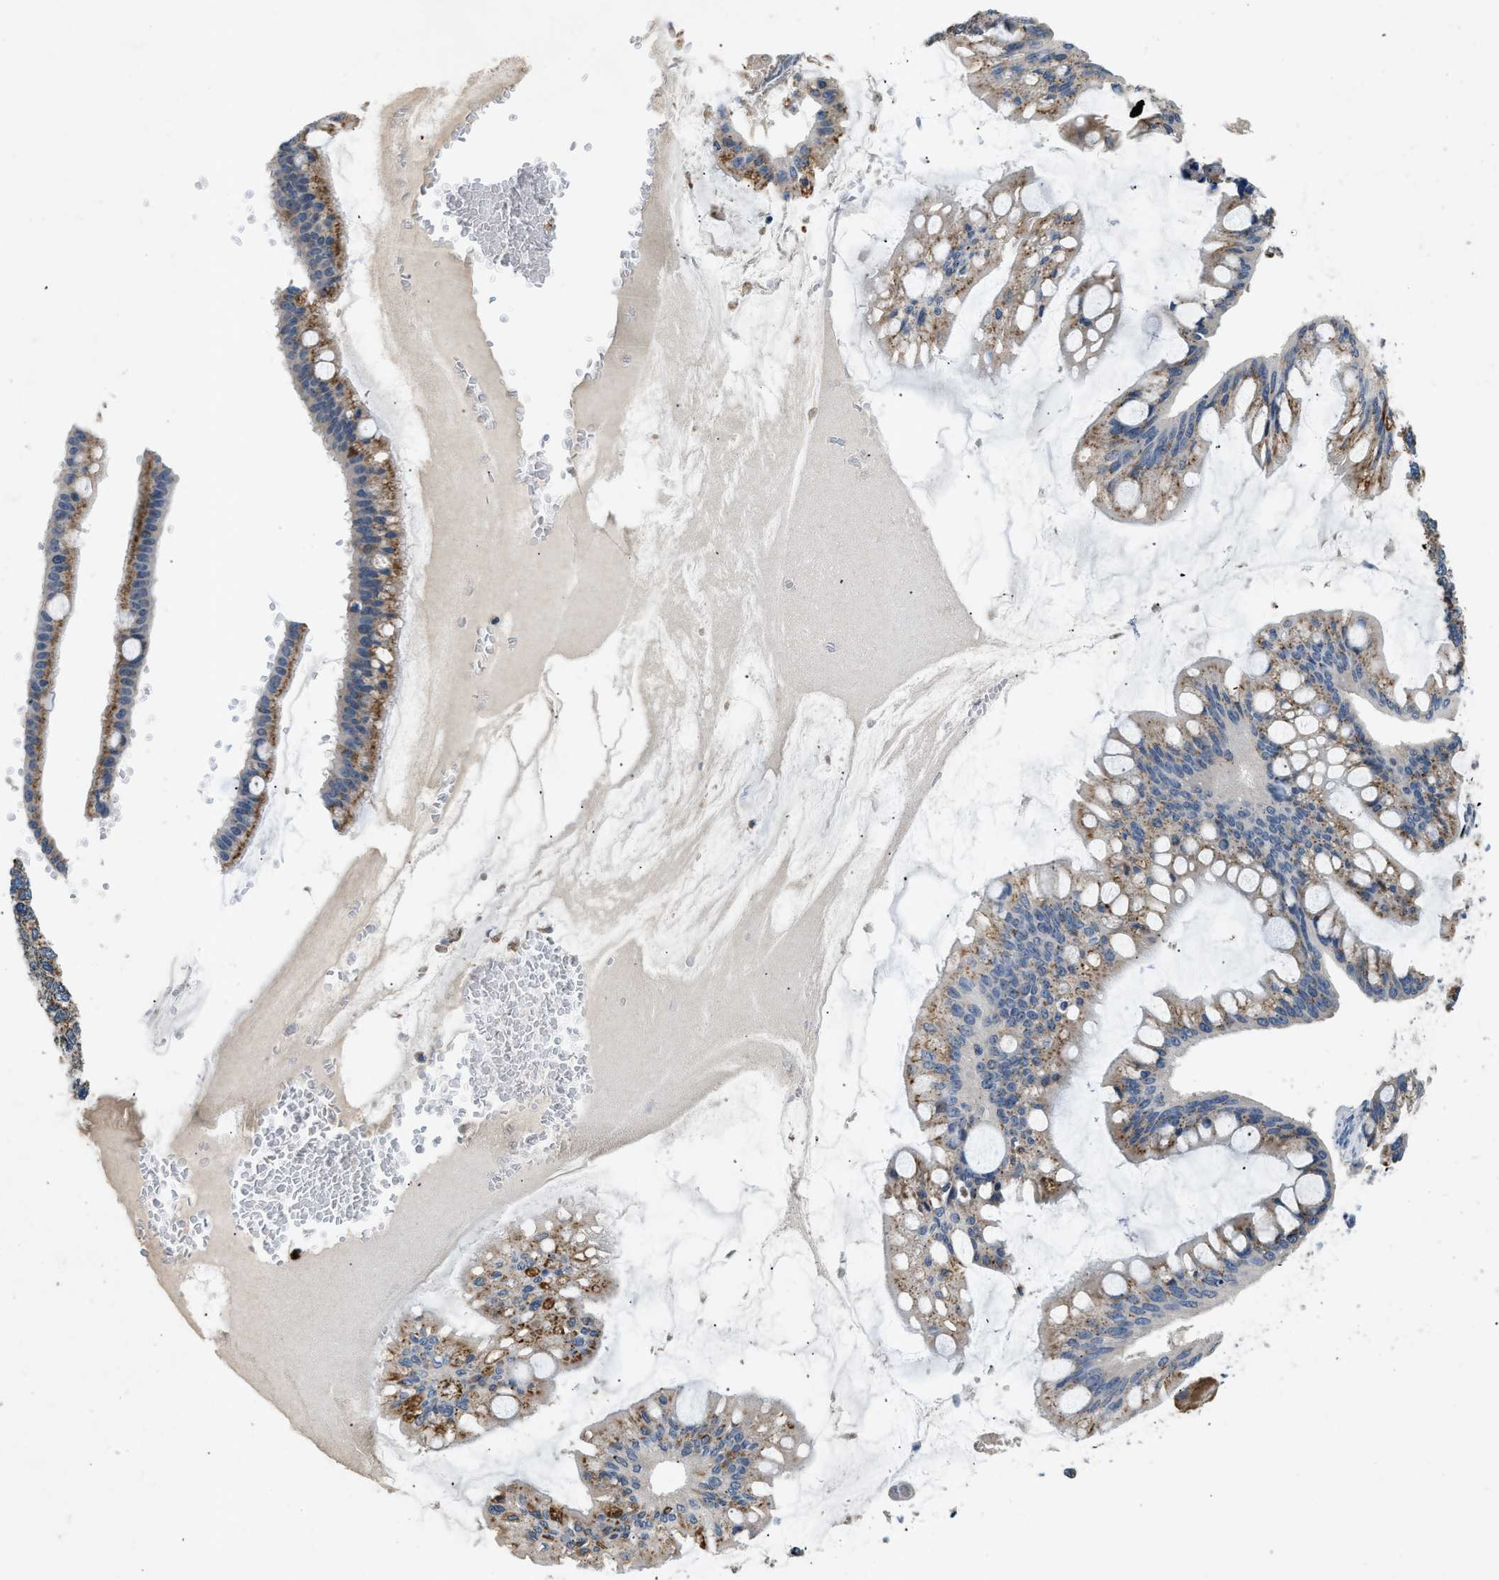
{"staining": {"intensity": "moderate", "quantity": ">75%", "location": "cytoplasmic/membranous"}, "tissue": "ovarian cancer", "cell_type": "Tumor cells", "image_type": "cancer", "snomed": [{"axis": "morphology", "description": "Cystadenocarcinoma, mucinous, NOS"}, {"axis": "topography", "description": "Ovary"}], "caption": "Tumor cells reveal medium levels of moderate cytoplasmic/membranous positivity in approximately >75% of cells in ovarian cancer (mucinous cystadenocarcinoma).", "gene": "TOMM34", "patient": {"sex": "female", "age": 73}}